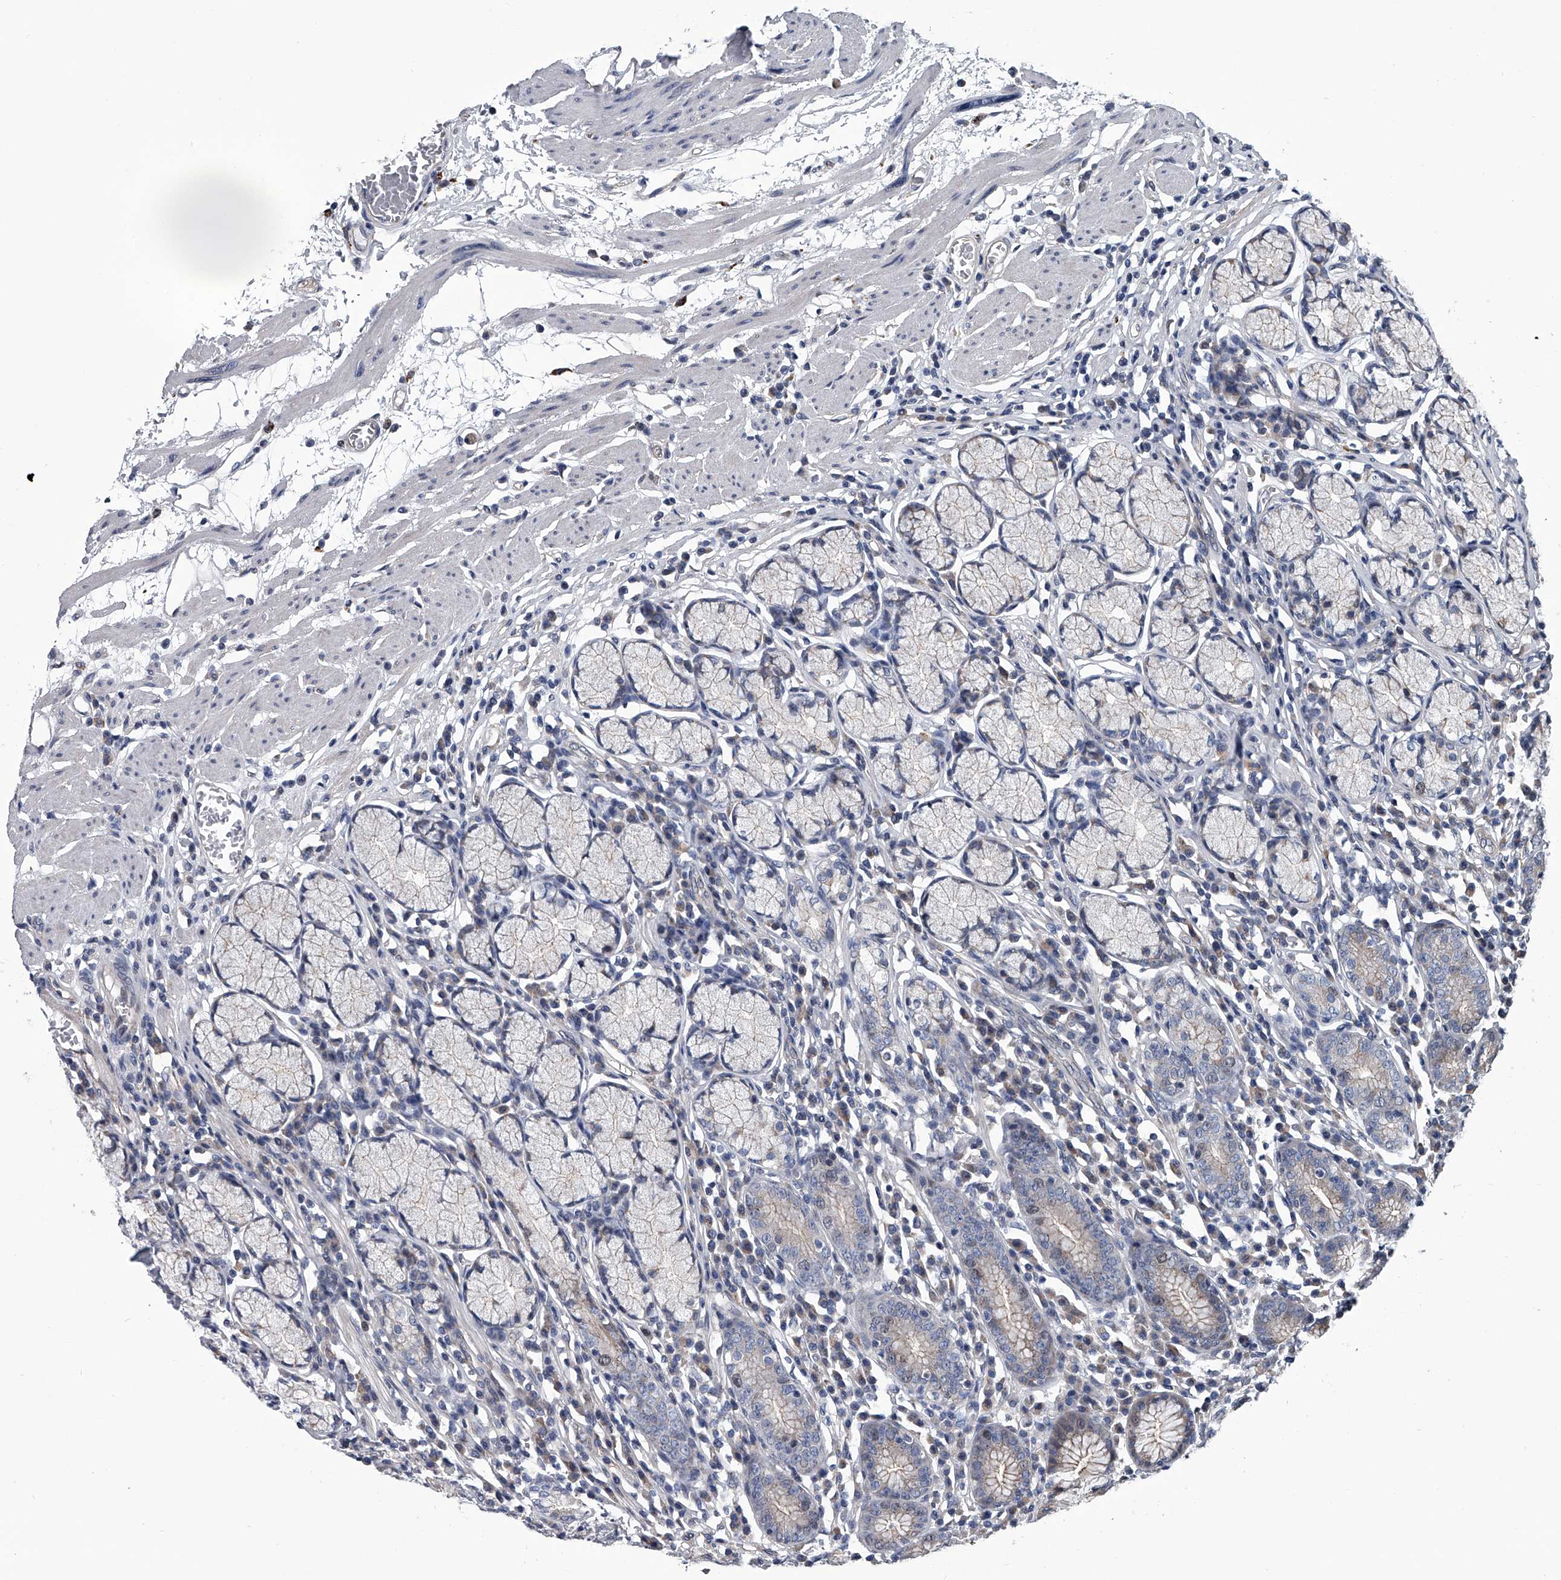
{"staining": {"intensity": "negative", "quantity": "none", "location": "none"}, "tissue": "stomach", "cell_type": "Glandular cells", "image_type": "normal", "snomed": [{"axis": "morphology", "description": "Normal tissue, NOS"}, {"axis": "topography", "description": "Stomach"}], "caption": "Immunohistochemistry (IHC) of normal stomach shows no staining in glandular cells.", "gene": "ABCG1", "patient": {"sex": "male", "age": 55}}